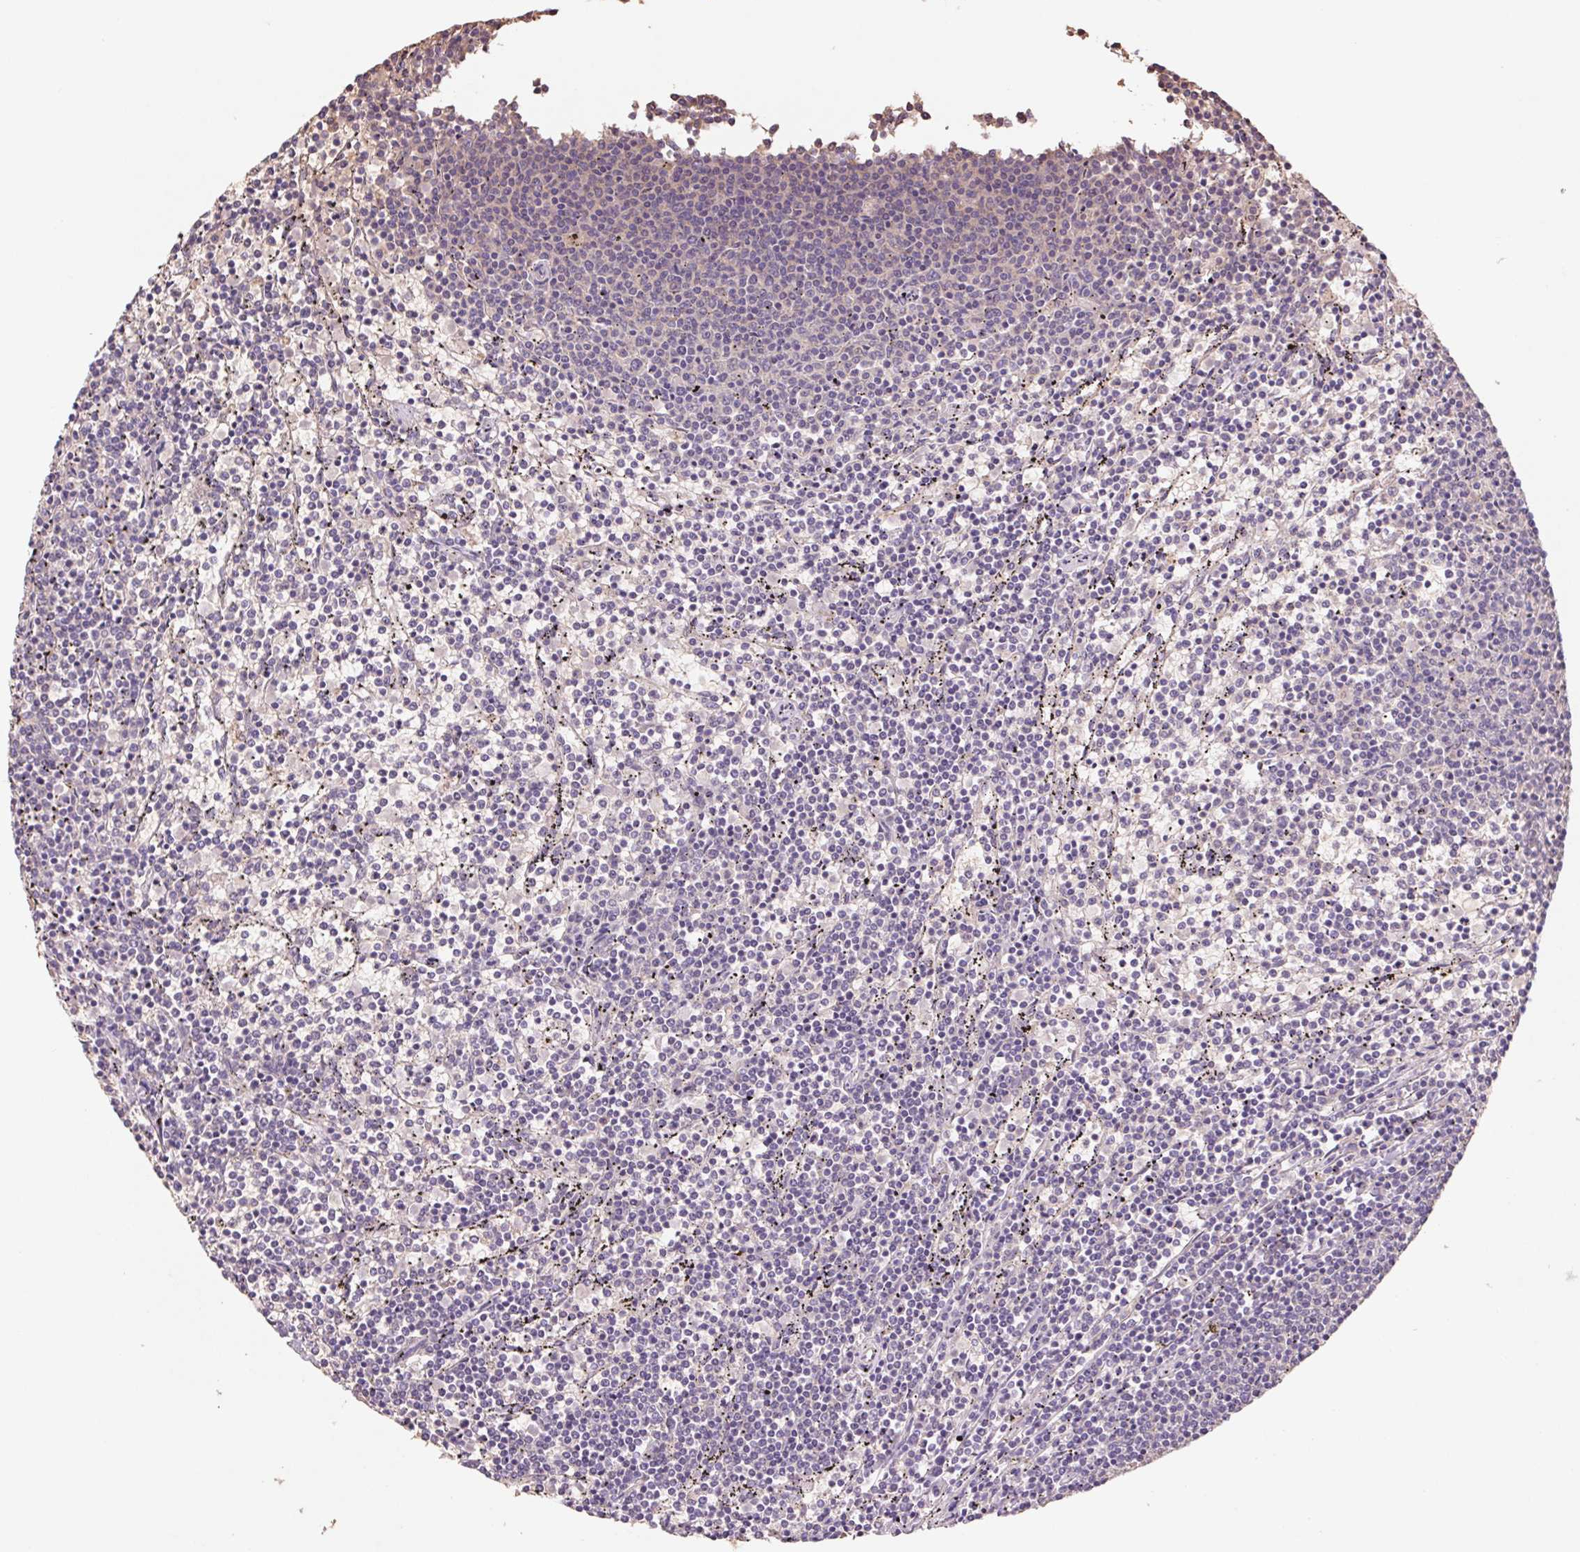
{"staining": {"intensity": "negative", "quantity": "none", "location": "none"}, "tissue": "lymphoma", "cell_type": "Tumor cells", "image_type": "cancer", "snomed": [{"axis": "morphology", "description": "Malignant lymphoma, non-Hodgkin's type, Low grade"}, {"axis": "topography", "description": "Spleen"}], "caption": "DAB (3,3'-diaminobenzidine) immunohistochemical staining of human lymphoma reveals no significant positivity in tumor cells. (DAB (3,3'-diaminobenzidine) IHC with hematoxylin counter stain).", "gene": "GRM2", "patient": {"sex": "female", "age": 50}}